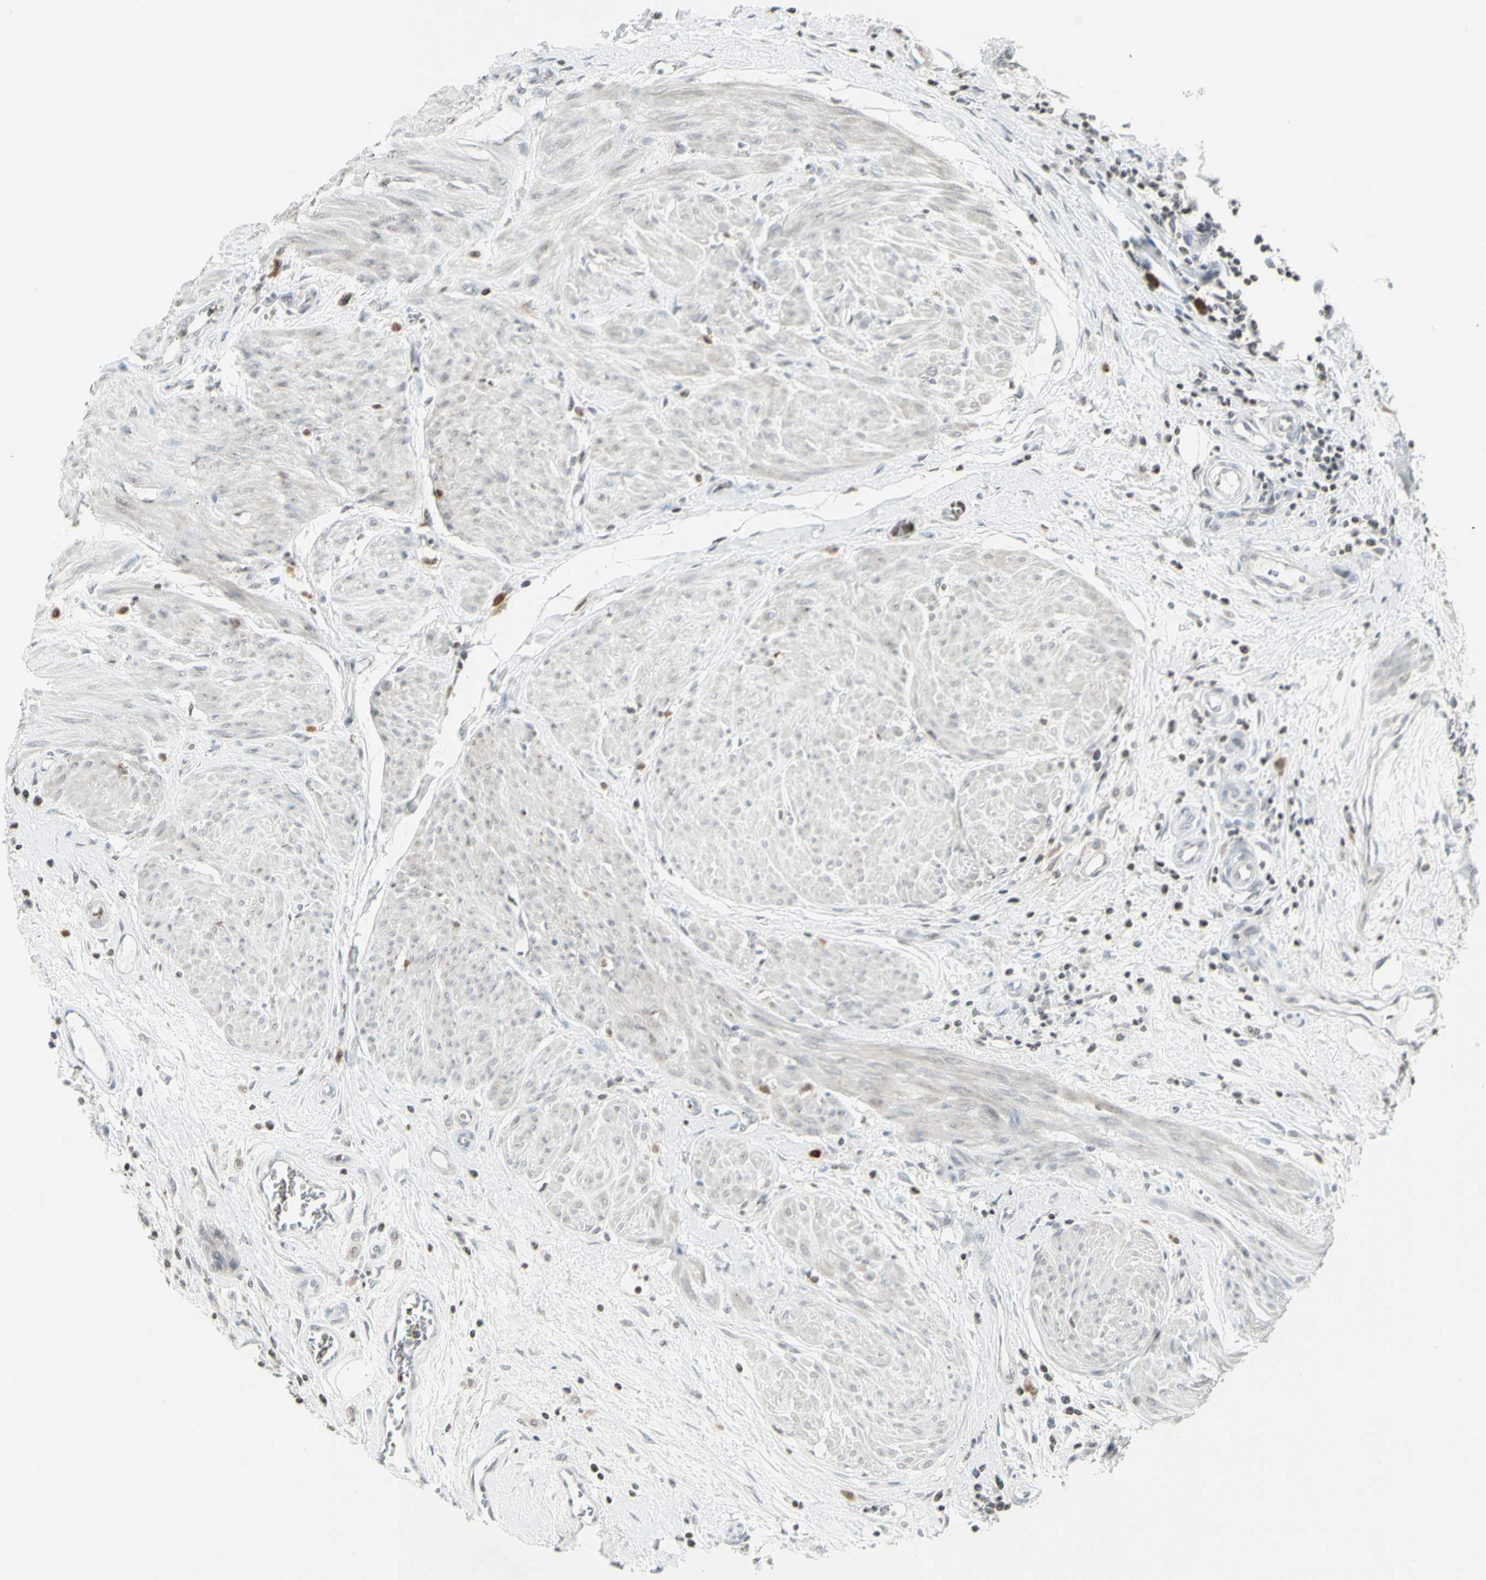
{"staining": {"intensity": "negative", "quantity": "none", "location": "none"}, "tissue": "urothelial cancer", "cell_type": "Tumor cells", "image_type": "cancer", "snomed": [{"axis": "morphology", "description": "Urothelial carcinoma, High grade"}, {"axis": "topography", "description": "Urinary bladder"}], "caption": "DAB (3,3'-diaminobenzidine) immunohistochemical staining of urothelial cancer shows no significant staining in tumor cells.", "gene": "MUC5AC", "patient": {"sex": "male", "age": 35}}